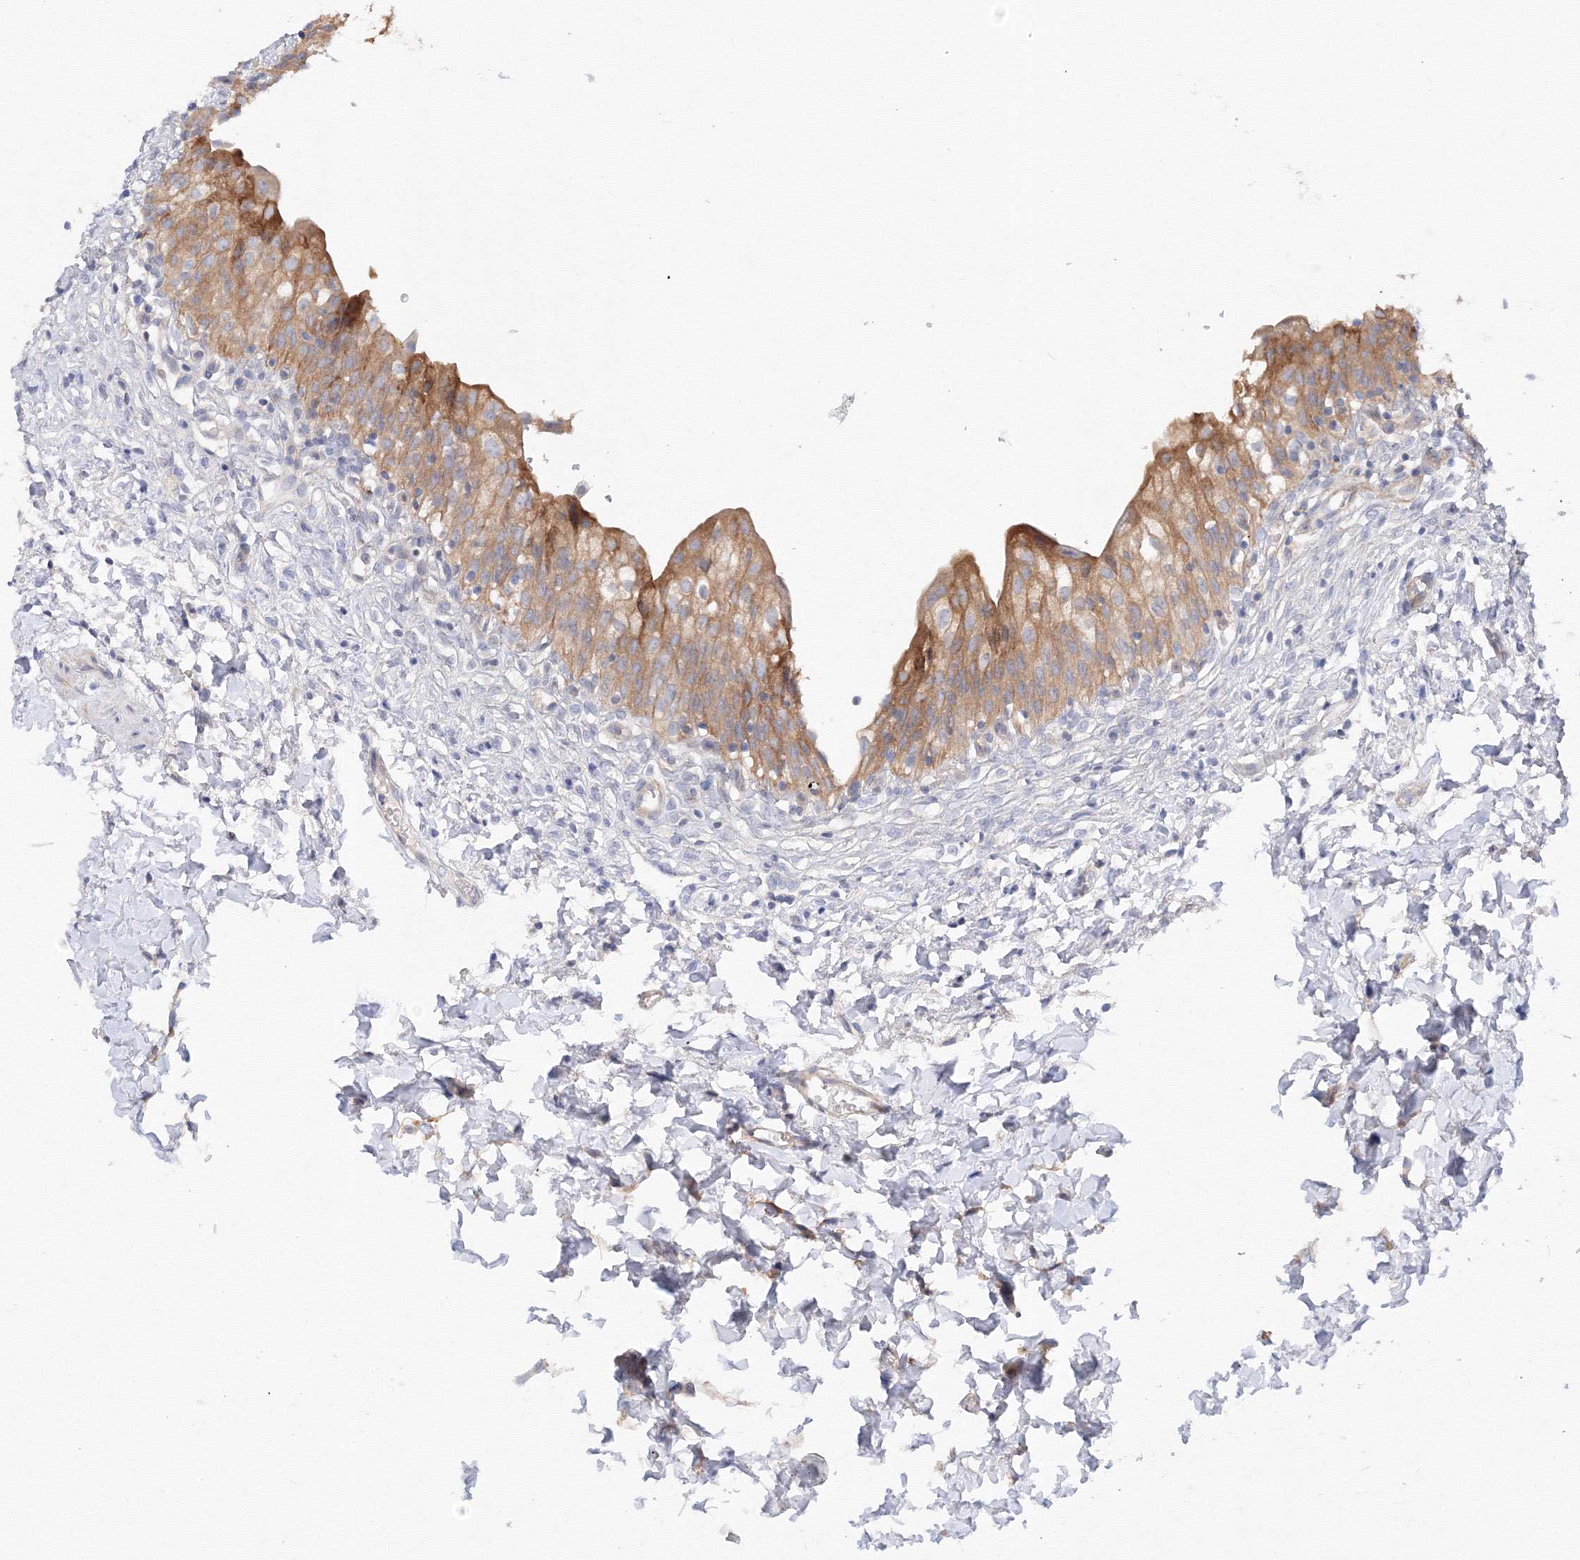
{"staining": {"intensity": "moderate", "quantity": ">75%", "location": "cytoplasmic/membranous"}, "tissue": "urinary bladder", "cell_type": "Urothelial cells", "image_type": "normal", "snomed": [{"axis": "morphology", "description": "Normal tissue, NOS"}, {"axis": "topography", "description": "Urinary bladder"}], "caption": "Urothelial cells demonstrate medium levels of moderate cytoplasmic/membranous staining in about >75% of cells in normal human urinary bladder. Using DAB (3,3'-diaminobenzidine) (brown) and hematoxylin (blue) stains, captured at high magnification using brightfield microscopy.", "gene": "DIS3L2", "patient": {"sex": "male", "age": 55}}